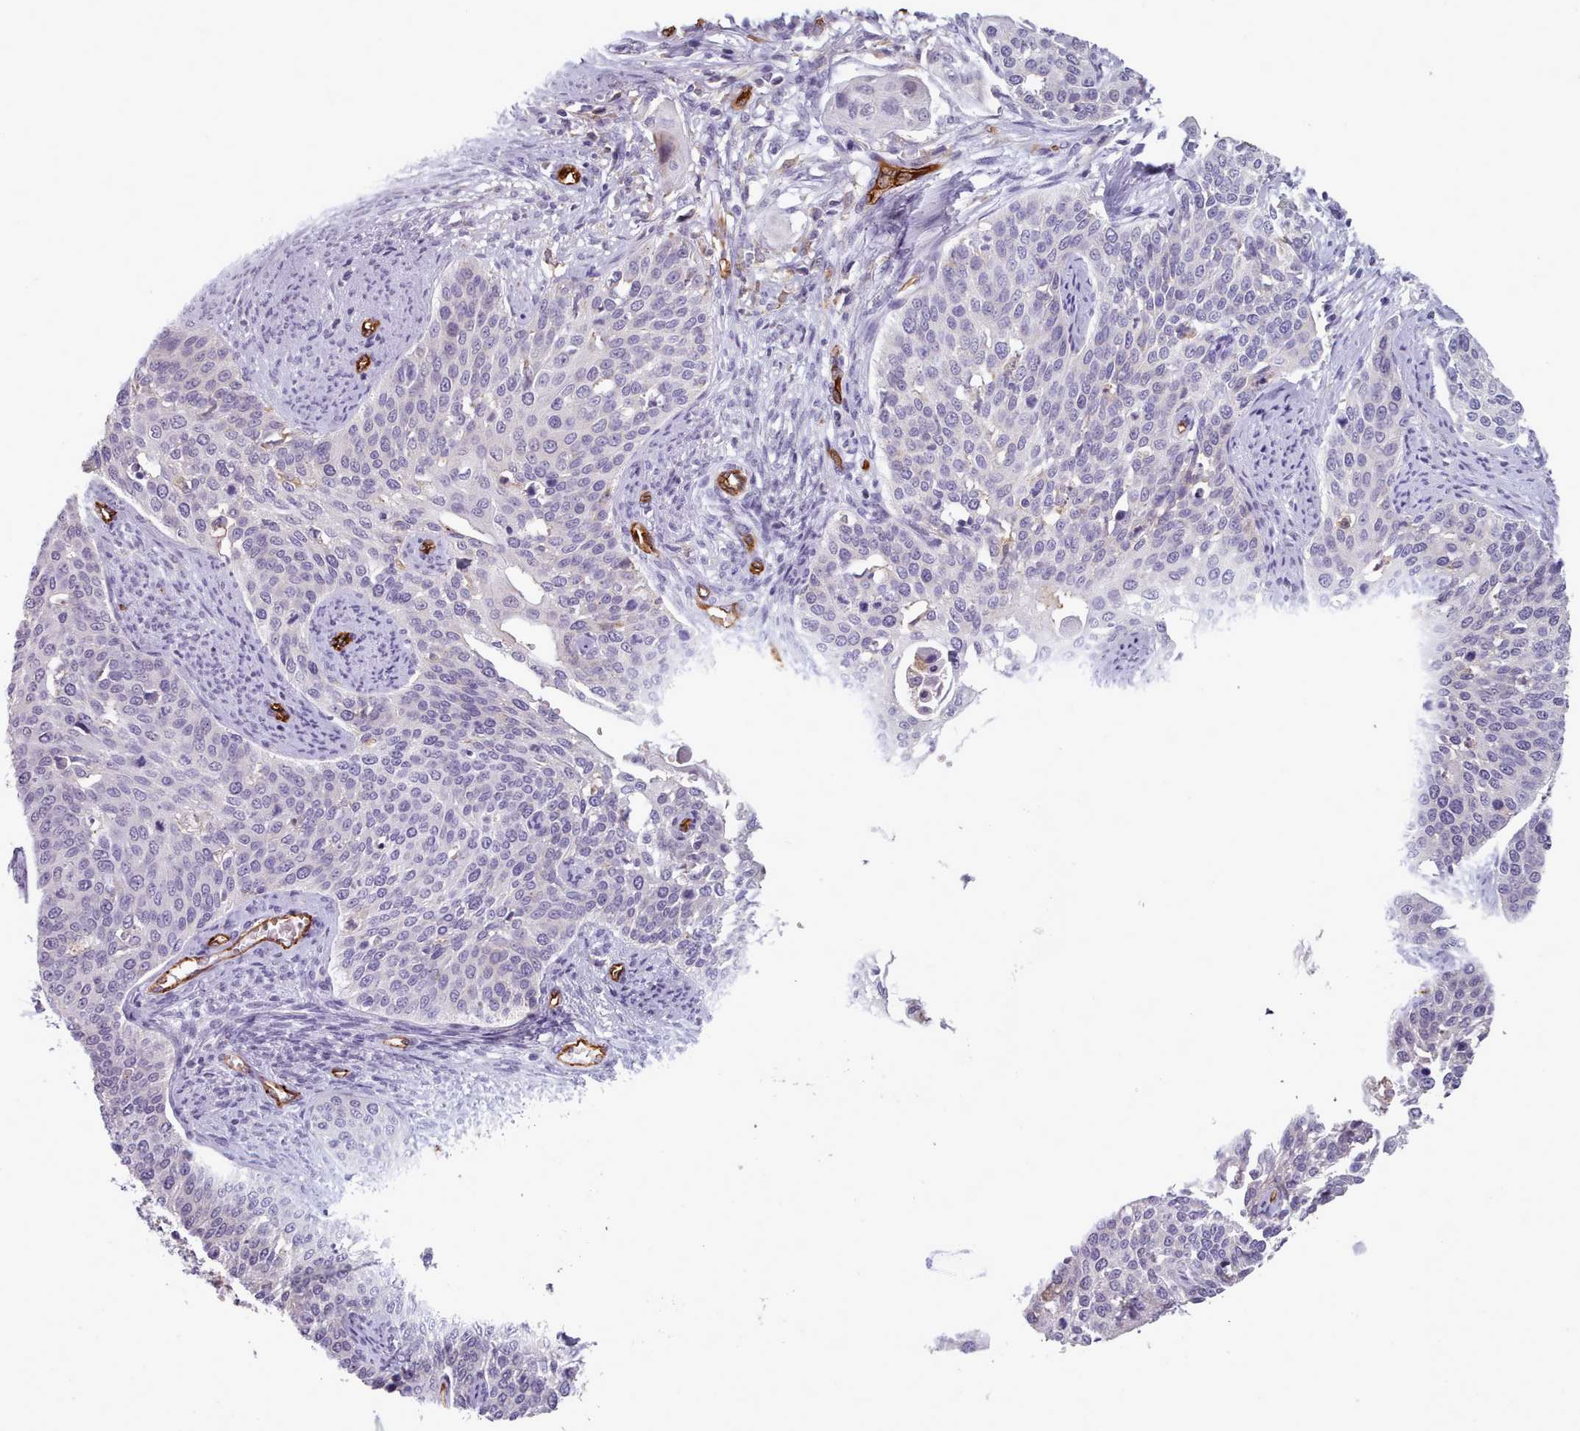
{"staining": {"intensity": "negative", "quantity": "none", "location": "none"}, "tissue": "cervical cancer", "cell_type": "Tumor cells", "image_type": "cancer", "snomed": [{"axis": "morphology", "description": "Squamous cell carcinoma, NOS"}, {"axis": "topography", "description": "Cervix"}], "caption": "There is no significant positivity in tumor cells of cervical cancer.", "gene": "CD300LF", "patient": {"sex": "female", "age": 44}}